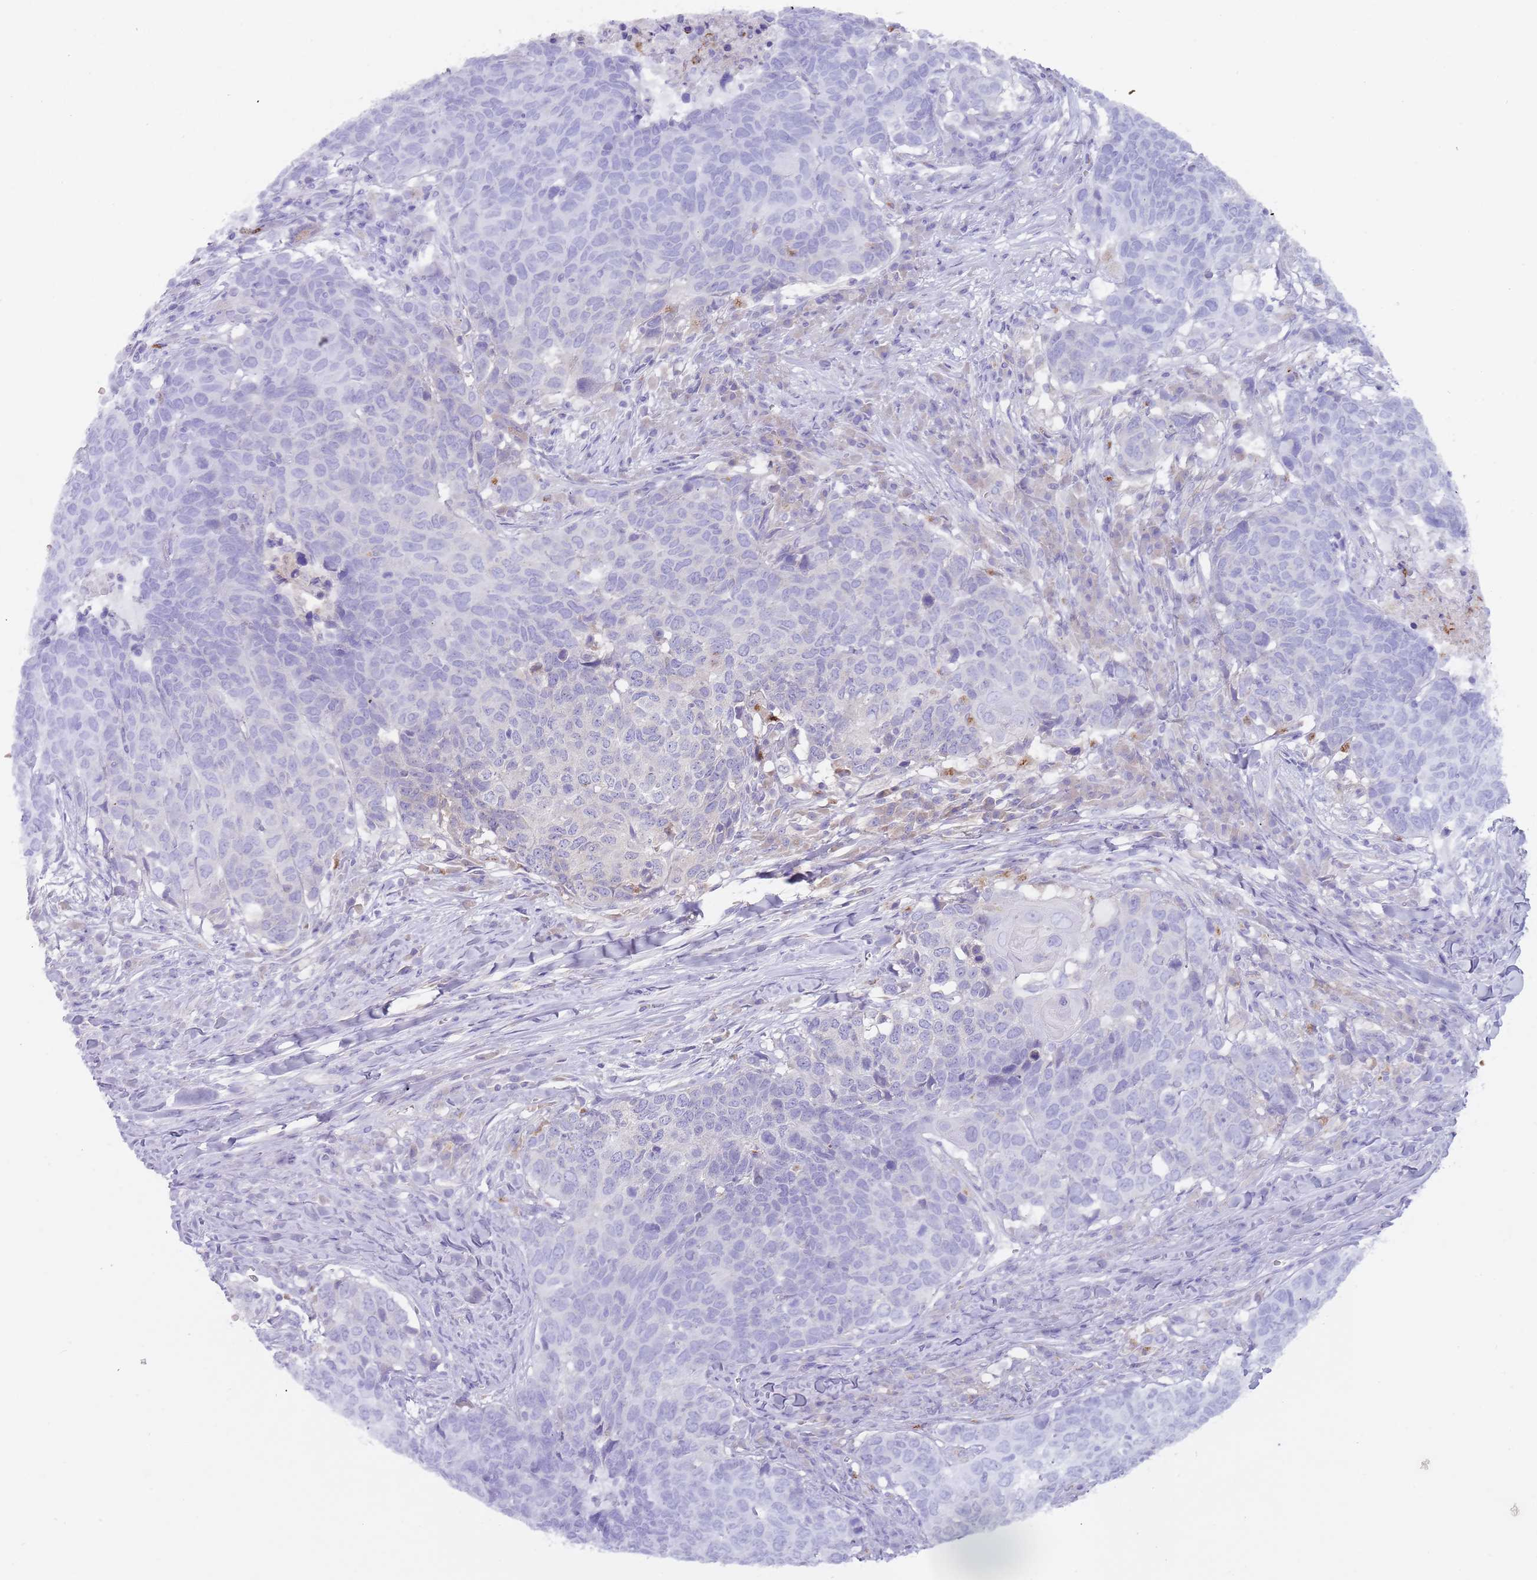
{"staining": {"intensity": "negative", "quantity": "none", "location": "none"}, "tissue": "head and neck cancer", "cell_type": "Tumor cells", "image_type": "cancer", "snomed": [{"axis": "morphology", "description": "Normal tissue, NOS"}, {"axis": "morphology", "description": "Squamous cell carcinoma, NOS"}, {"axis": "topography", "description": "Skeletal muscle"}, {"axis": "topography", "description": "Vascular tissue"}, {"axis": "topography", "description": "Peripheral nerve tissue"}, {"axis": "topography", "description": "Head-Neck"}], "caption": "The histopathology image shows no significant staining in tumor cells of head and neck cancer (squamous cell carcinoma).", "gene": "TMEM251", "patient": {"sex": "male", "age": 66}}